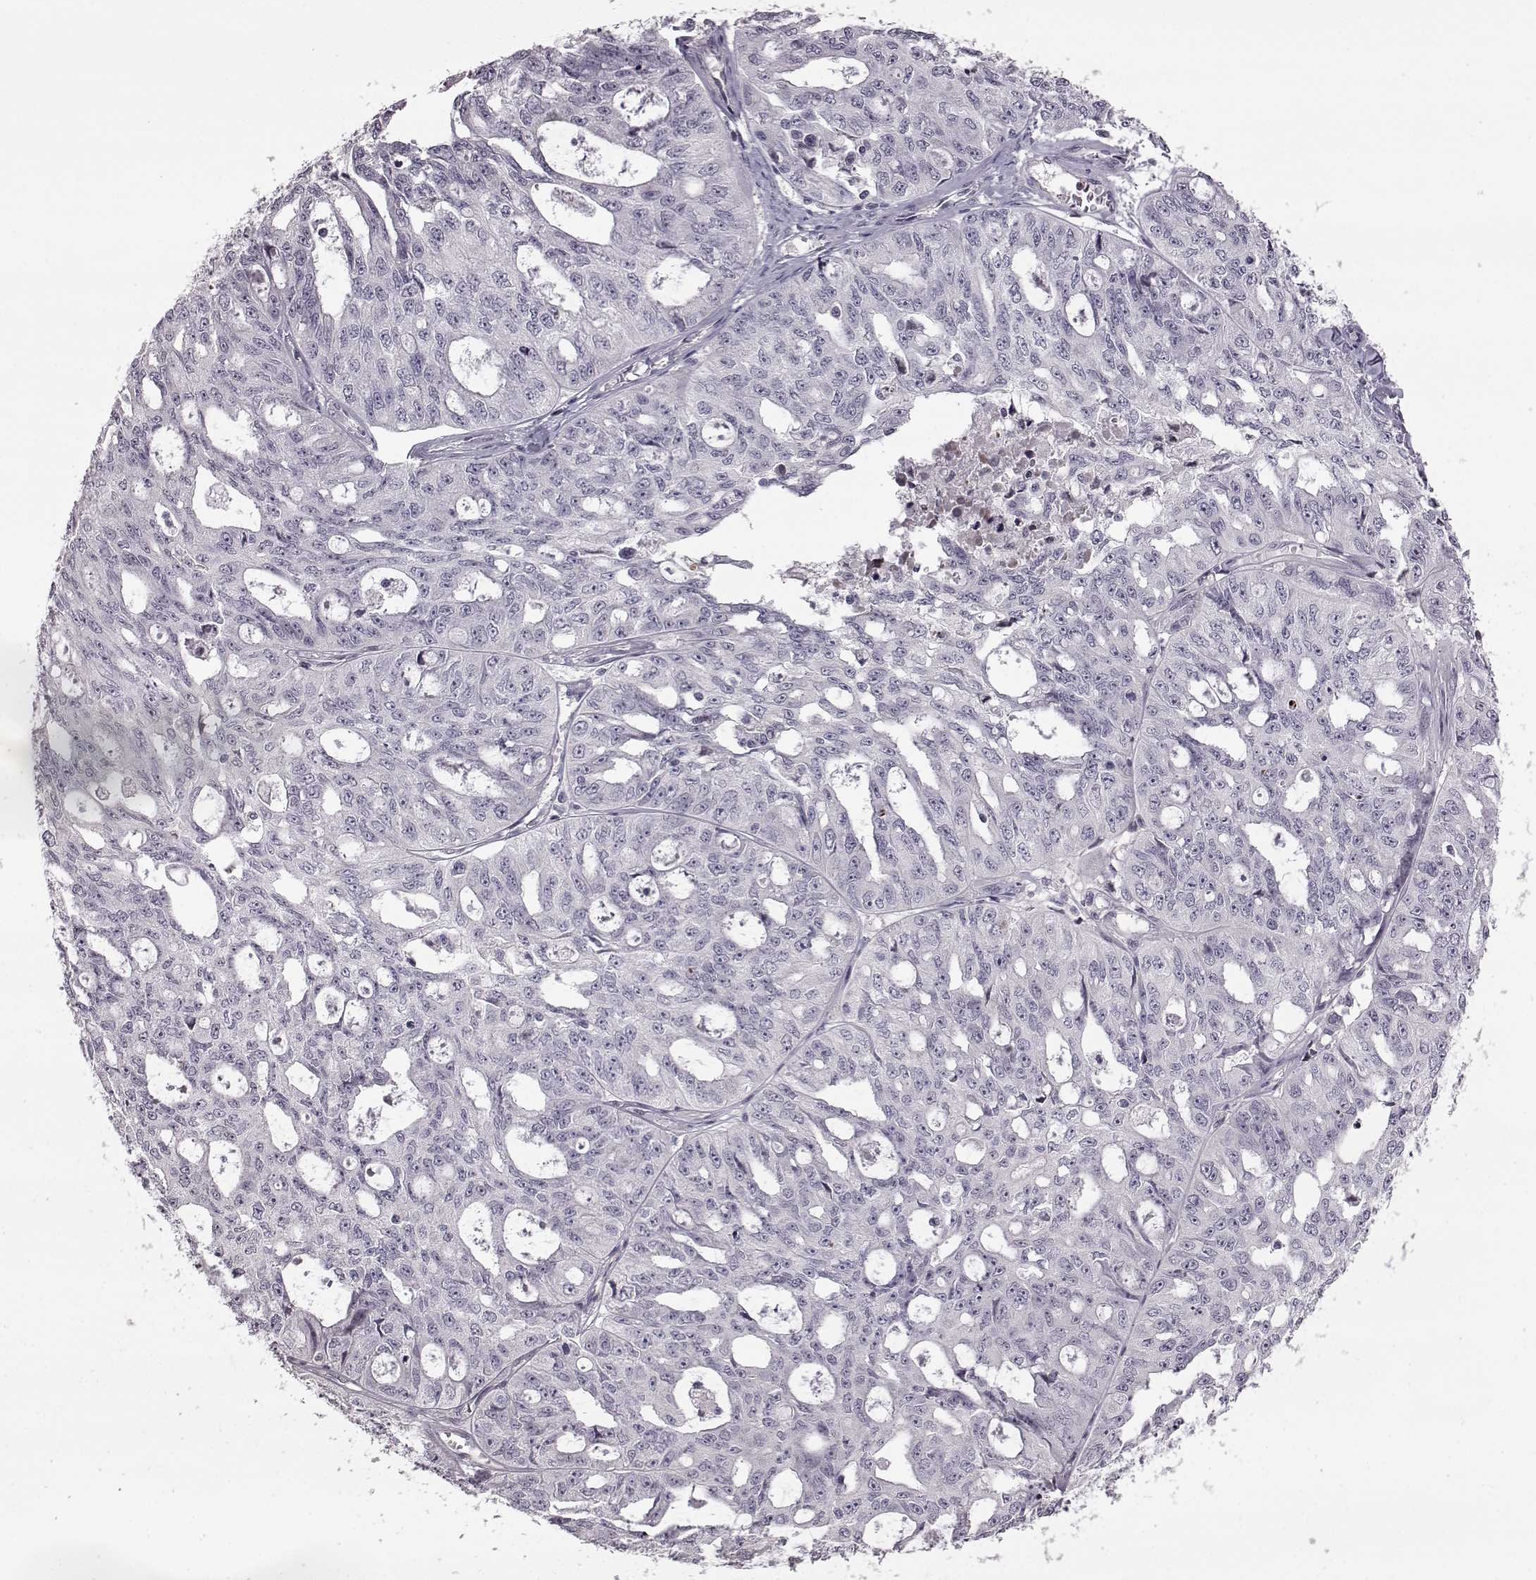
{"staining": {"intensity": "negative", "quantity": "none", "location": "none"}, "tissue": "ovarian cancer", "cell_type": "Tumor cells", "image_type": "cancer", "snomed": [{"axis": "morphology", "description": "Carcinoma, endometroid"}, {"axis": "topography", "description": "Ovary"}], "caption": "DAB (3,3'-diaminobenzidine) immunohistochemical staining of ovarian endometroid carcinoma exhibits no significant expression in tumor cells.", "gene": "GAL", "patient": {"sex": "female", "age": 65}}